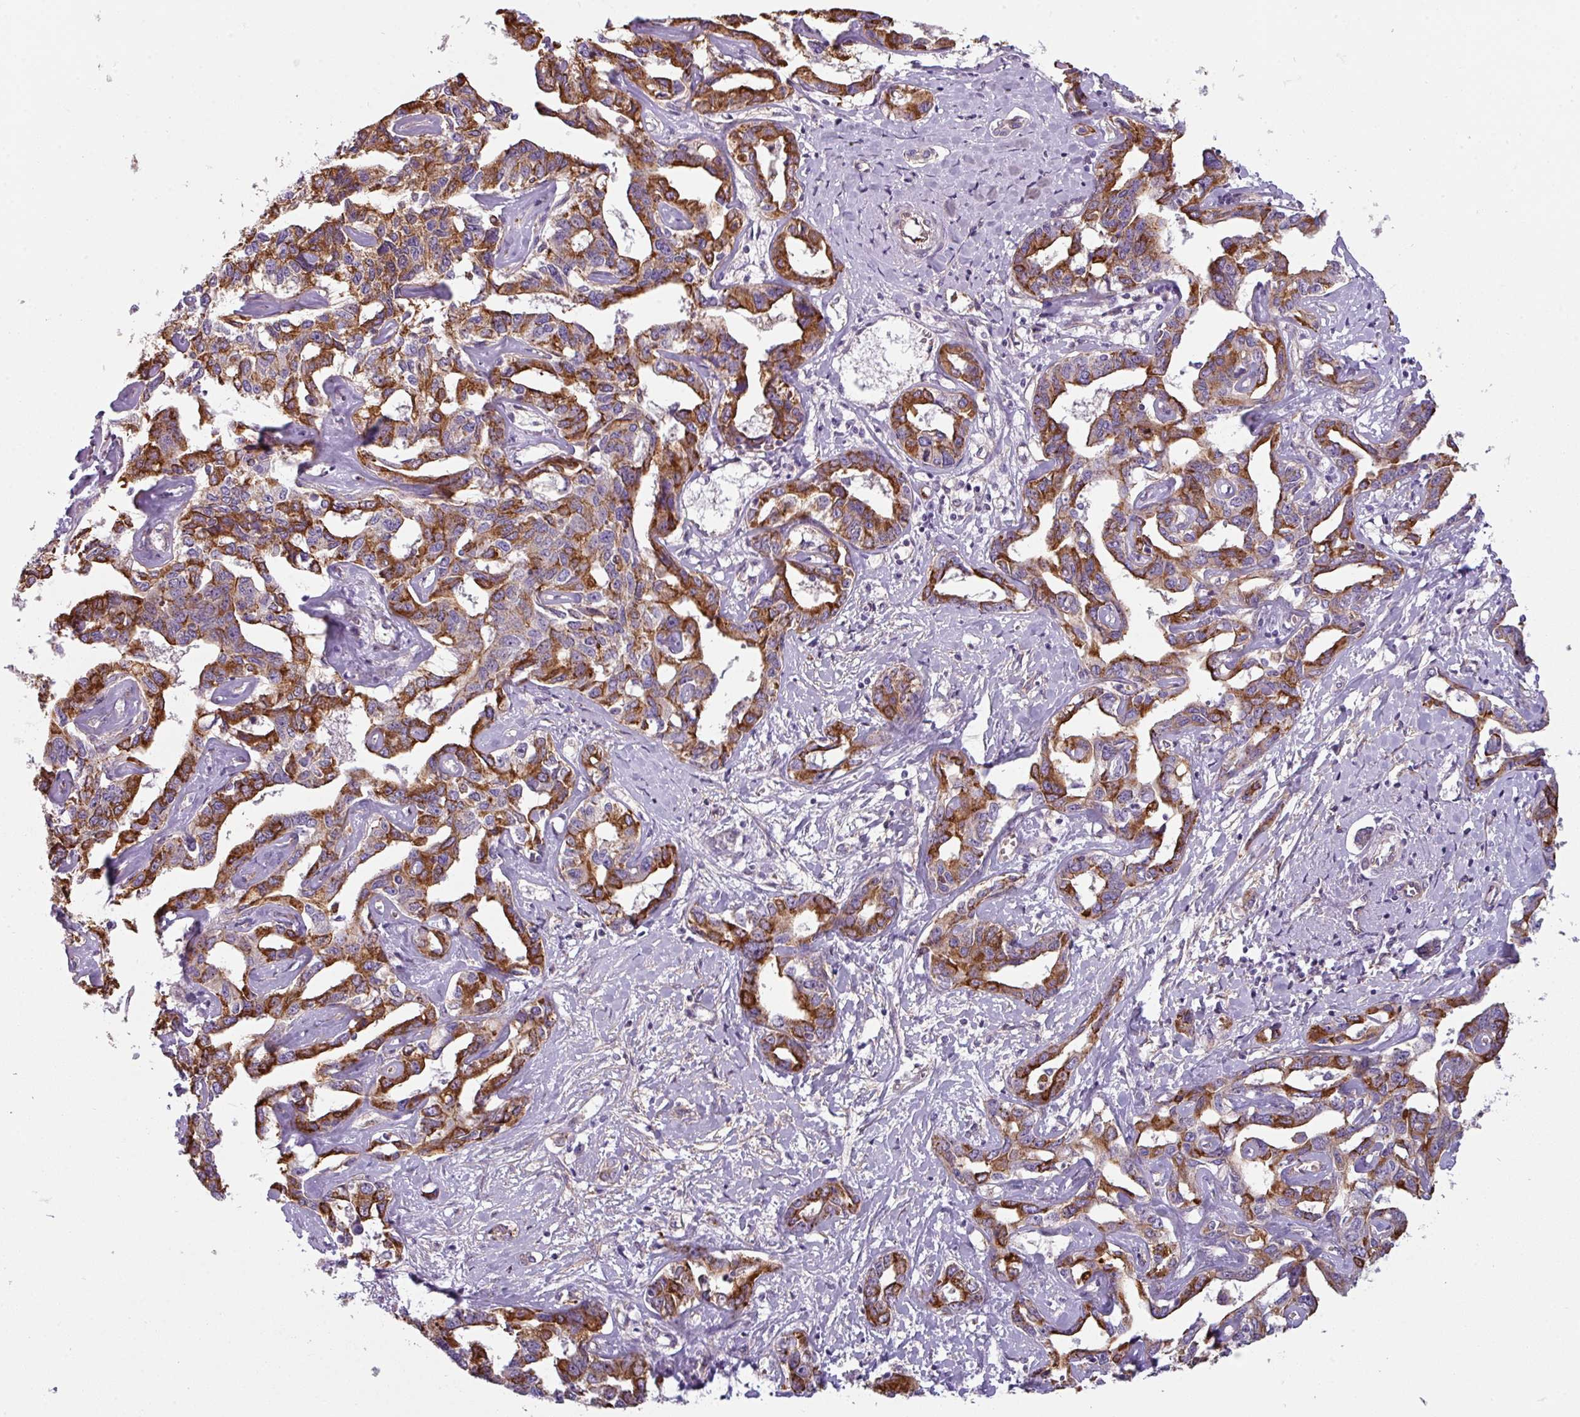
{"staining": {"intensity": "strong", "quantity": ">75%", "location": "cytoplasmic/membranous"}, "tissue": "liver cancer", "cell_type": "Tumor cells", "image_type": "cancer", "snomed": [{"axis": "morphology", "description": "Cholangiocarcinoma"}, {"axis": "topography", "description": "Liver"}], "caption": "A micrograph of liver cholangiocarcinoma stained for a protein demonstrates strong cytoplasmic/membranous brown staining in tumor cells. The protein is shown in brown color, while the nuclei are stained blue.", "gene": "BUD23", "patient": {"sex": "male", "age": 59}}